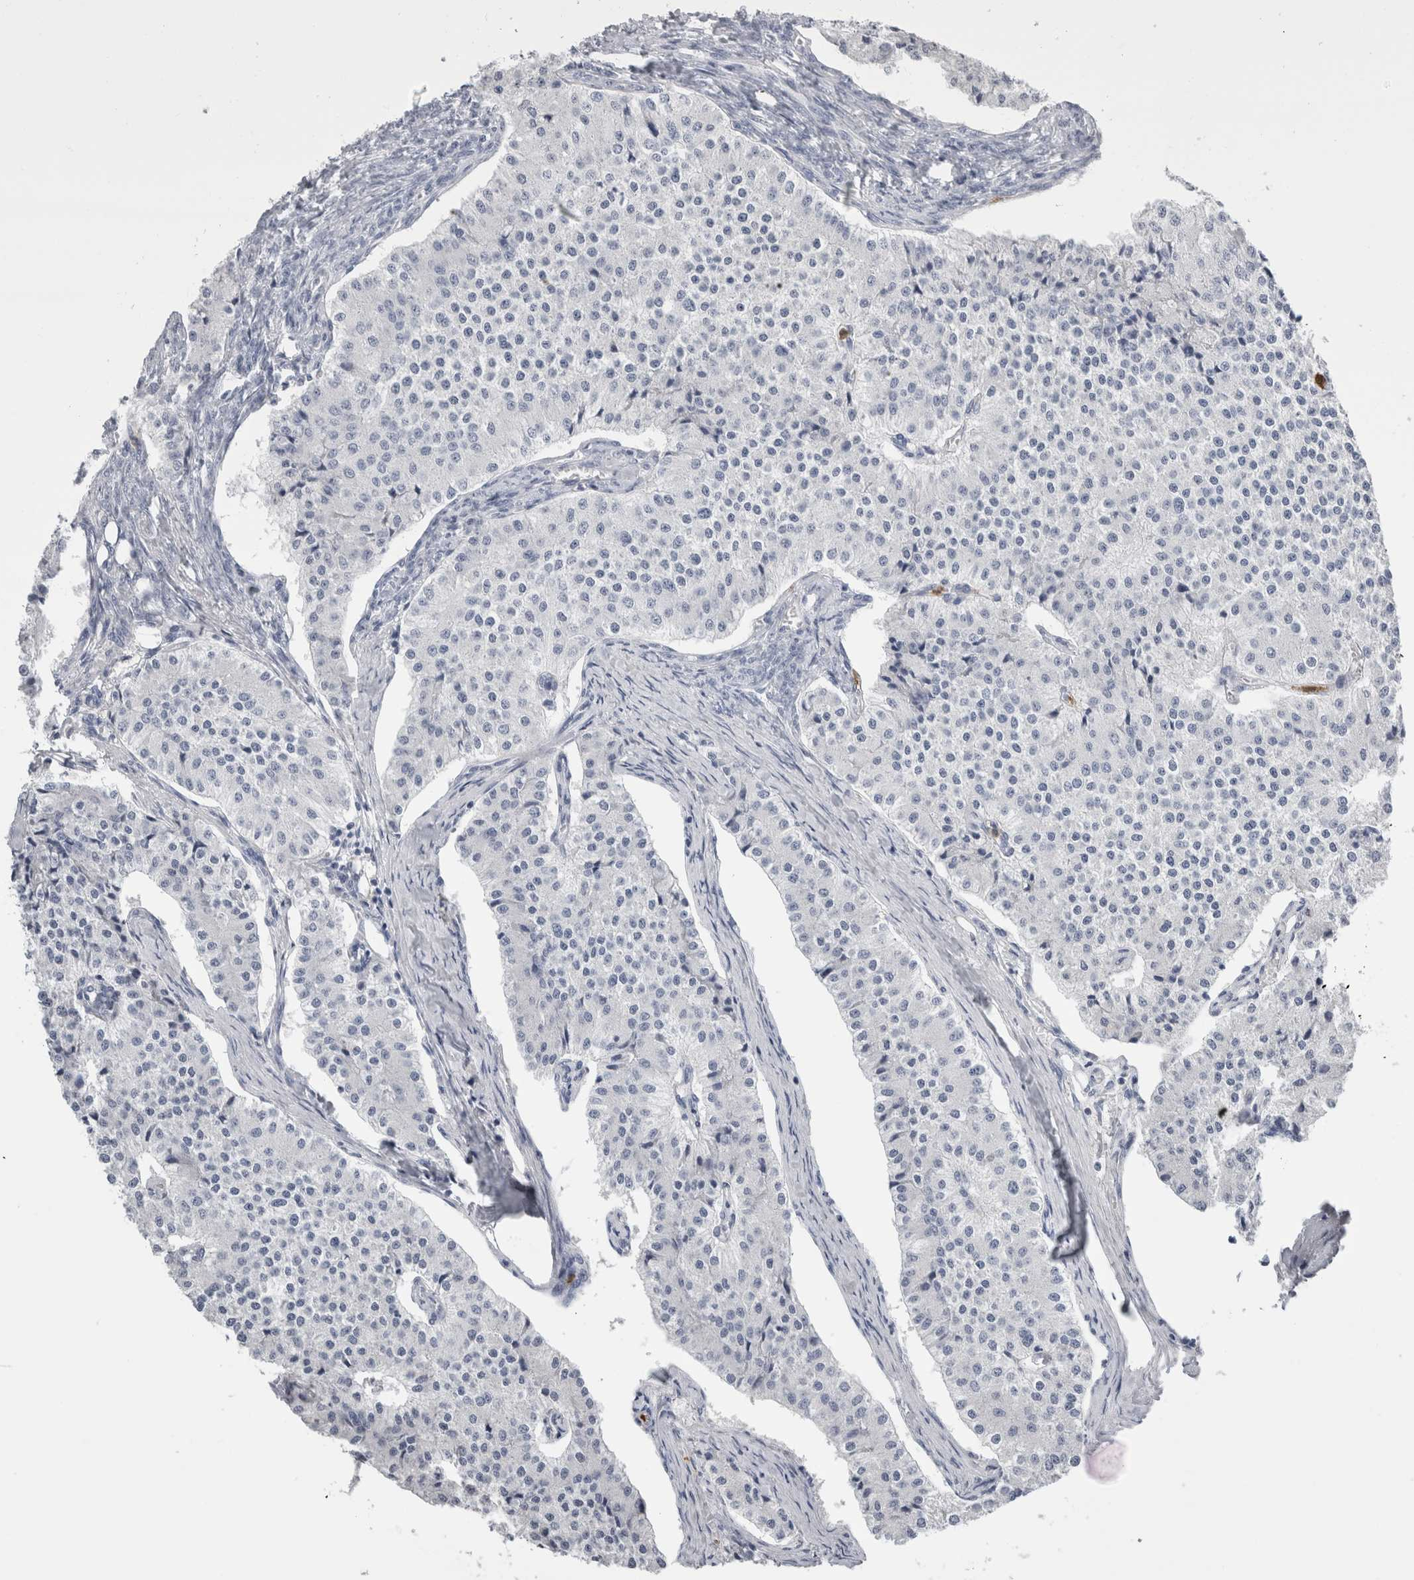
{"staining": {"intensity": "negative", "quantity": "none", "location": "none"}, "tissue": "carcinoid", "cell_type": "Tumor cells", "image_type": "cancer", "snomed": [{"axis": "morphology", "description": "Carcinoid, malignant, NOS"}, {"axis": "topography", "description": "Colon"}], "caption": "Carcinoid was stained to show a protein in brown. There is no significant expression in tumor cells.", "gene": "S100A12", "patient": {"sex": "female", "age": 52}}